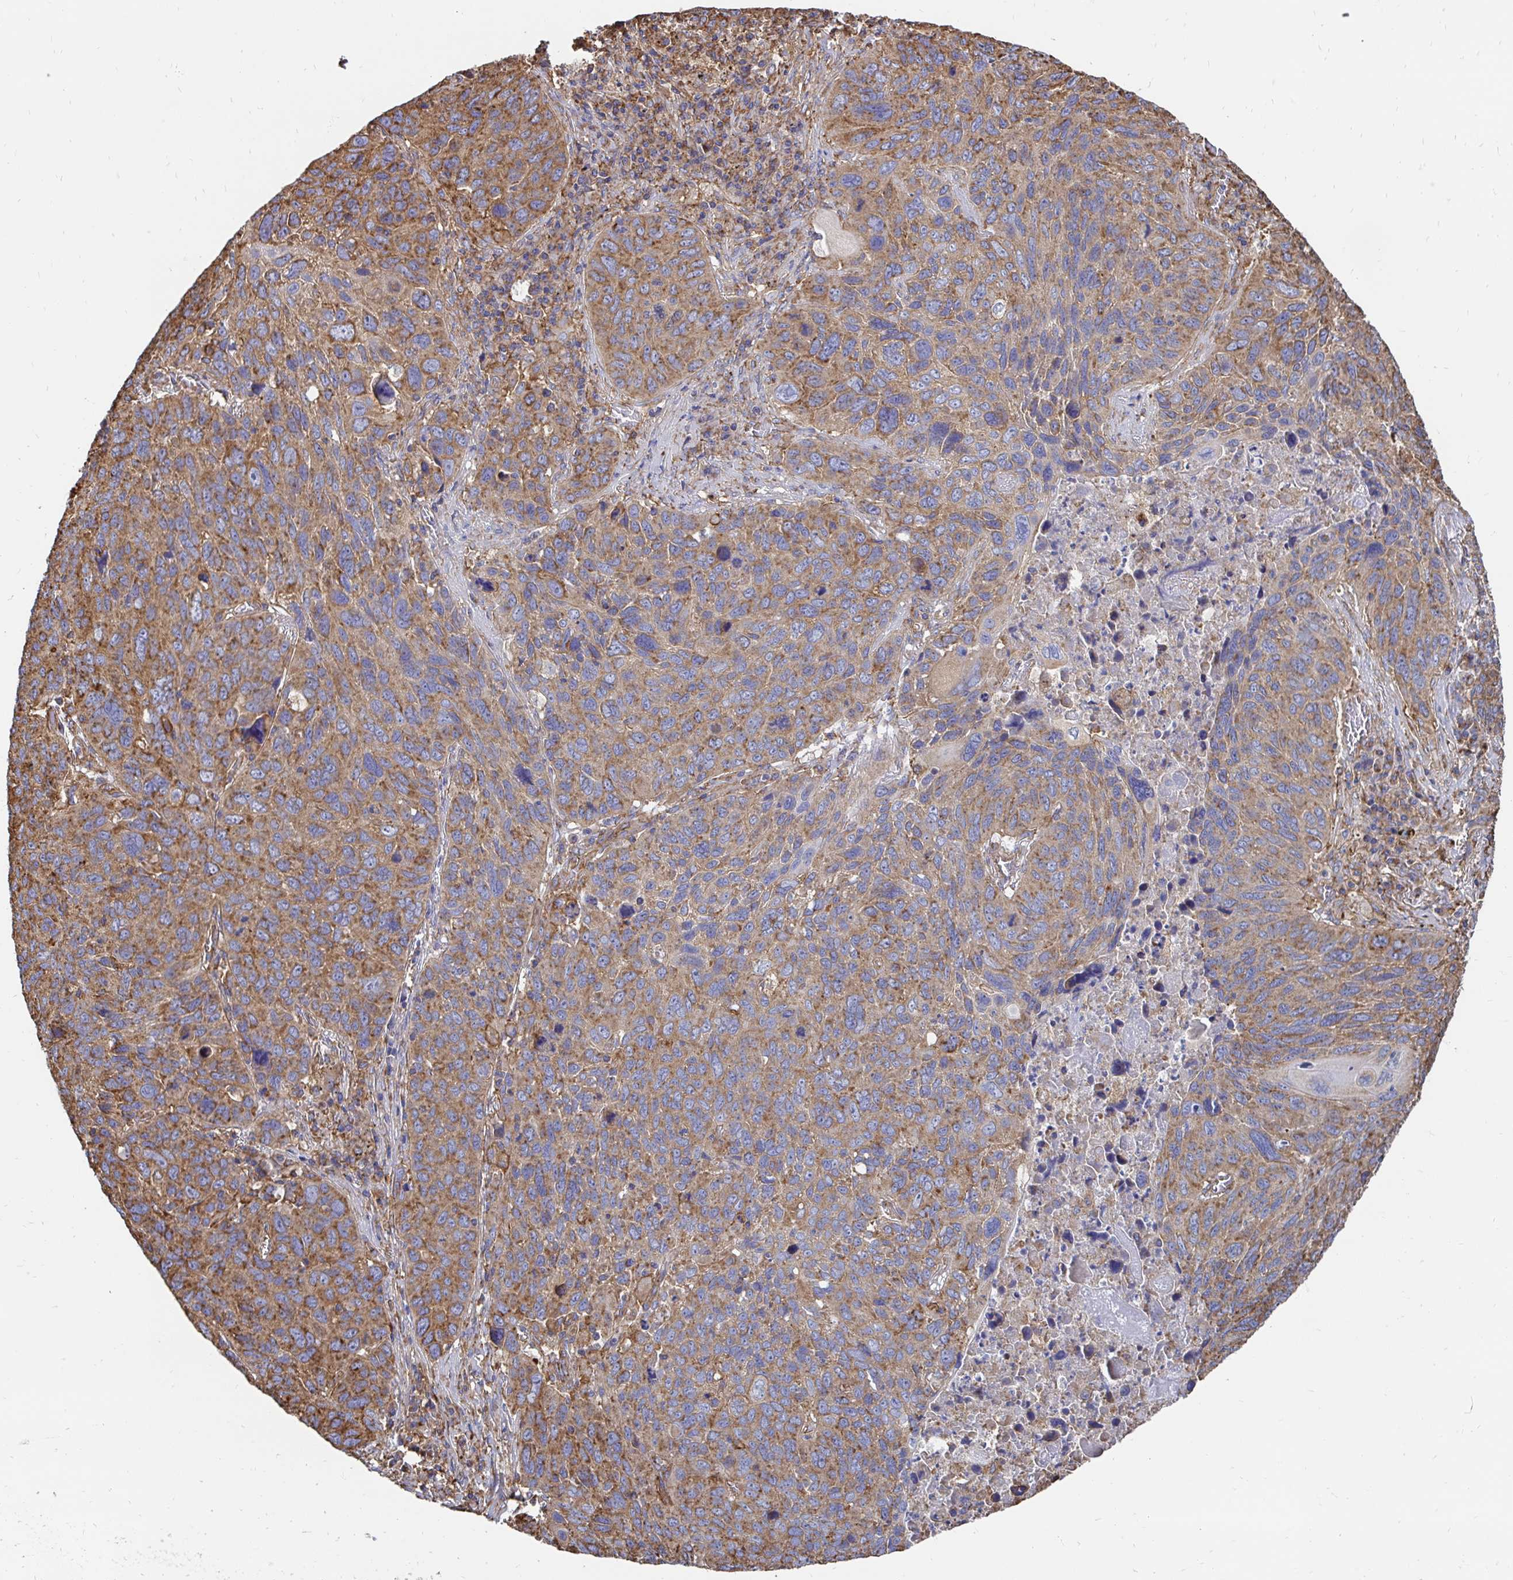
{"staining": {"intensity": "moderate", "quantity": ">75%", "location": "cytoplasmic/membranous"}, "tissue": "lung cancer", "cell_type": "Tumor cells", "image_type": "cancer", "snomed": [{"axis": "morphology", "description": "Squamous cell carcinoma, NOS"}, {"axis": "topography", "description": "Lung"}], "caption": "The immunohistochemical stain highlights moderate cytoplasmic/membranous positivity in tumor cells of lung cancer tissue. (DAB (3,3'-diaminobenzidine) IHC, brown staining for protein, blue staining for nuclei).", "gene": "CLTC", "patient": {"sex": "male", "age": 68}}